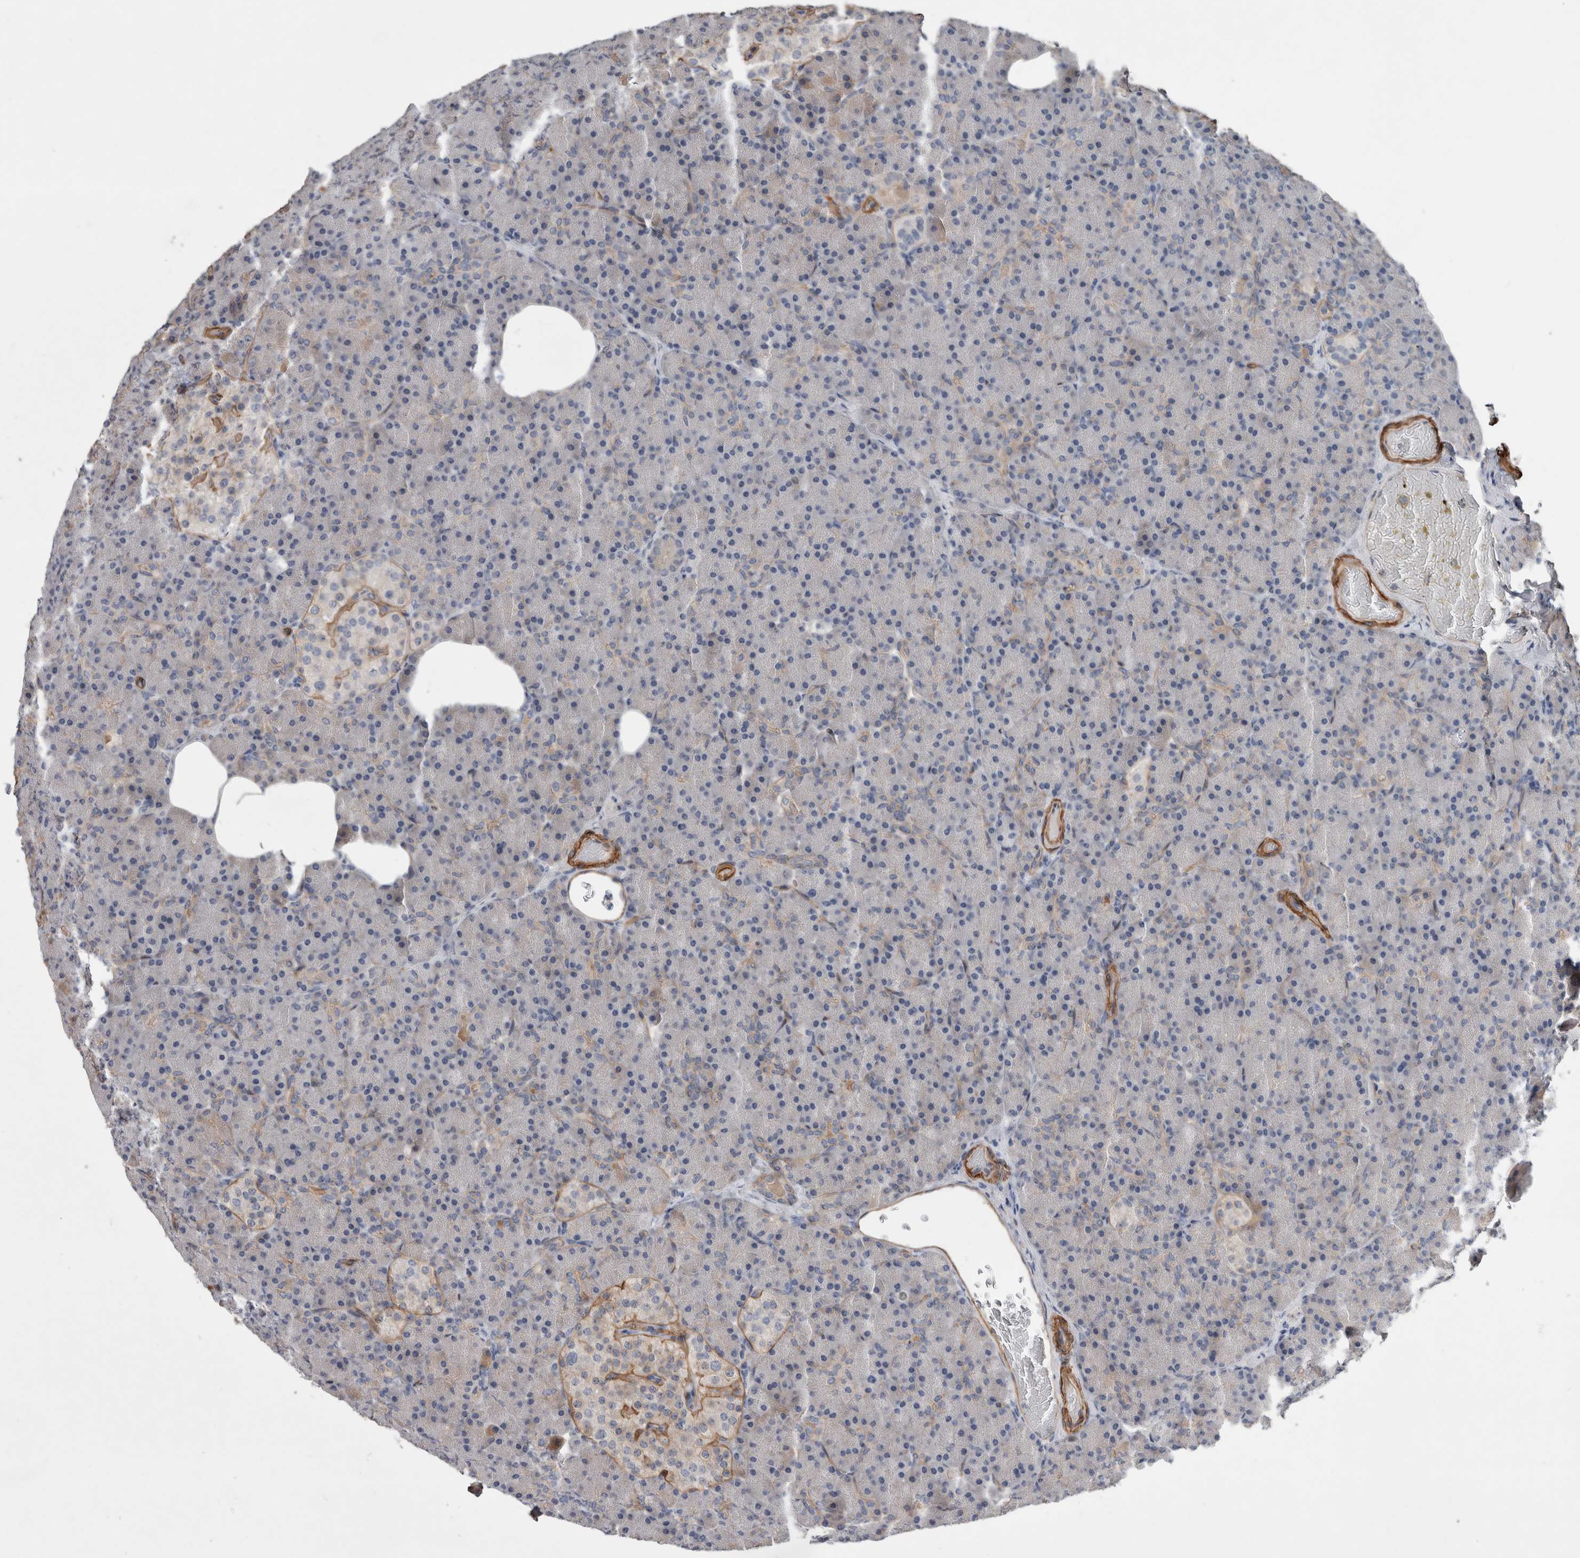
{"staining": {"intensity": "weak", "quantity": "25%-75%", "location": "cytoplasmic/membranous"}, "tissue": "pancreas", "cell_type": "Exocrine glandular cells", "image_type": "normal", "snomed": [{"axis": "morphology", "description": "Normal tissue, NOS"}, {"axis": "topography", "description": "Pancreas"}], "caption": "IHC of normal pancreas exhibits low levels of weak cytoplasmic/membranous staining in about 25%-75% of exocrine glandular cells. Using DAB (3,3'-diaminobenzidine) (brown) and hematoxylin (blue) stains, captured at high magnification using brightfield microscopy.", "gene": "BCAM", "patient": {"sex": "female", "age": 43}}